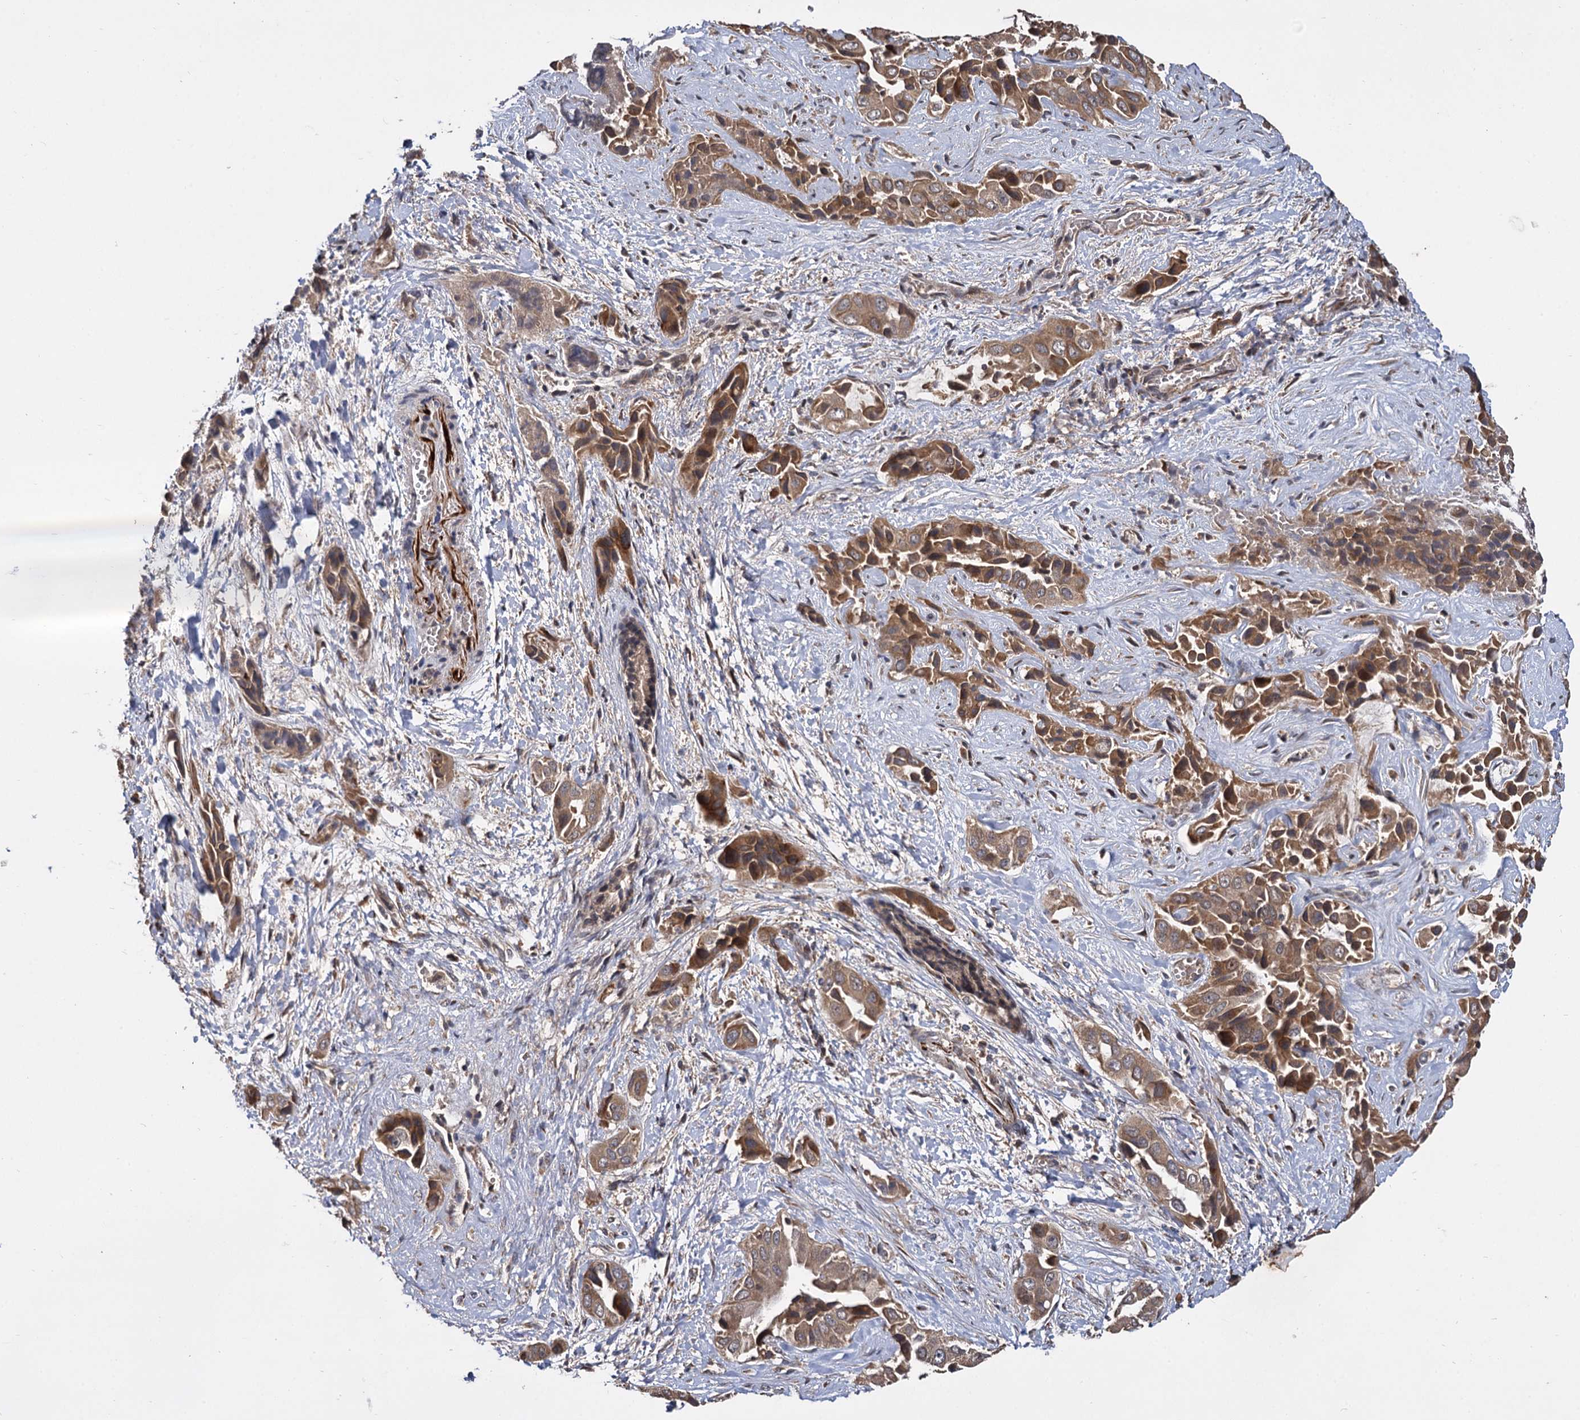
{"staining": {"intensity": "moderate", "quantity": ">75%", "location": "cytoplasmic/membranous"}, "tissue": "liver cancer", "cell_type": "Tumor cells", "image_type": "cancer", "snomed": [{"axis": "morphology", "description": "Cholangiocarcinoma"}, {"axis": "topography", "description": "Liver"}], "caption": "Liver cholangiocarcinoma stained for a protein (brown) exhibits moderate cytoplasmic/membranous positive staining in approximately >75% of tumor cells.", "gene": "INPPL1", "patient": {"sex": "female", "age": 52}}